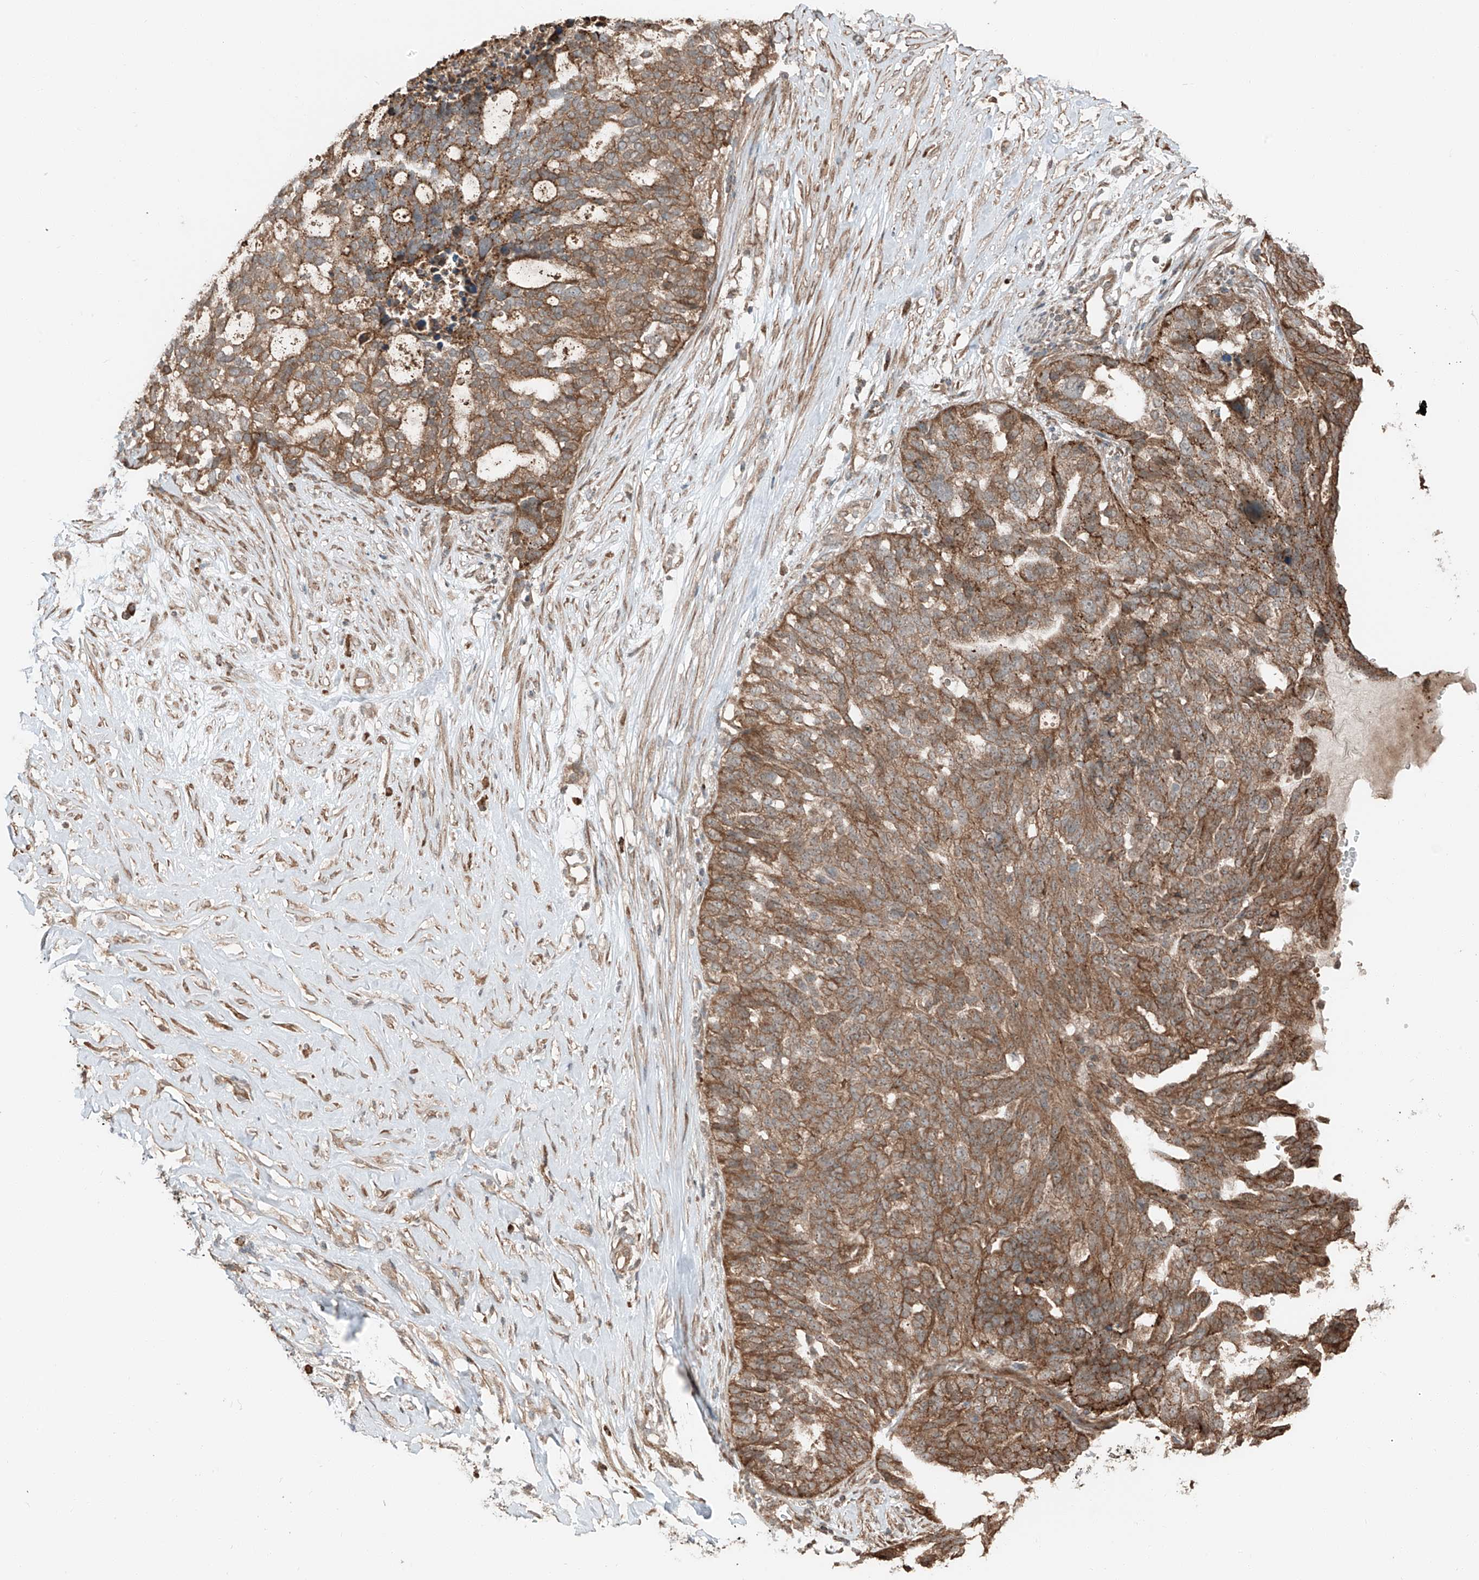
{"staining": {"intensity": "moderate", "quantity": ">75%", "location": "cytoplasmic/membranous"}, "tissue": "ovarian cancer", "cell_type": "Tumor cells", "image_type": "cancer", "snomed": [{"axis": "morphology", "description": "Cystadenocarcinoma, serous, NOS"}, {"axis": "topography", "description": "Ovary"}], "caption": "Brown immunohistochemical staining in serous cystadenocarcinoma (ovarian) displays moderate cytoplasmic/membranous positivity in approximately >75% of tumor cells. Ihc stains the protein of interest in brown and the nuclei are stained blue.", "gene": "CEP162", "patient": {"sex": "female", "age": 59}}